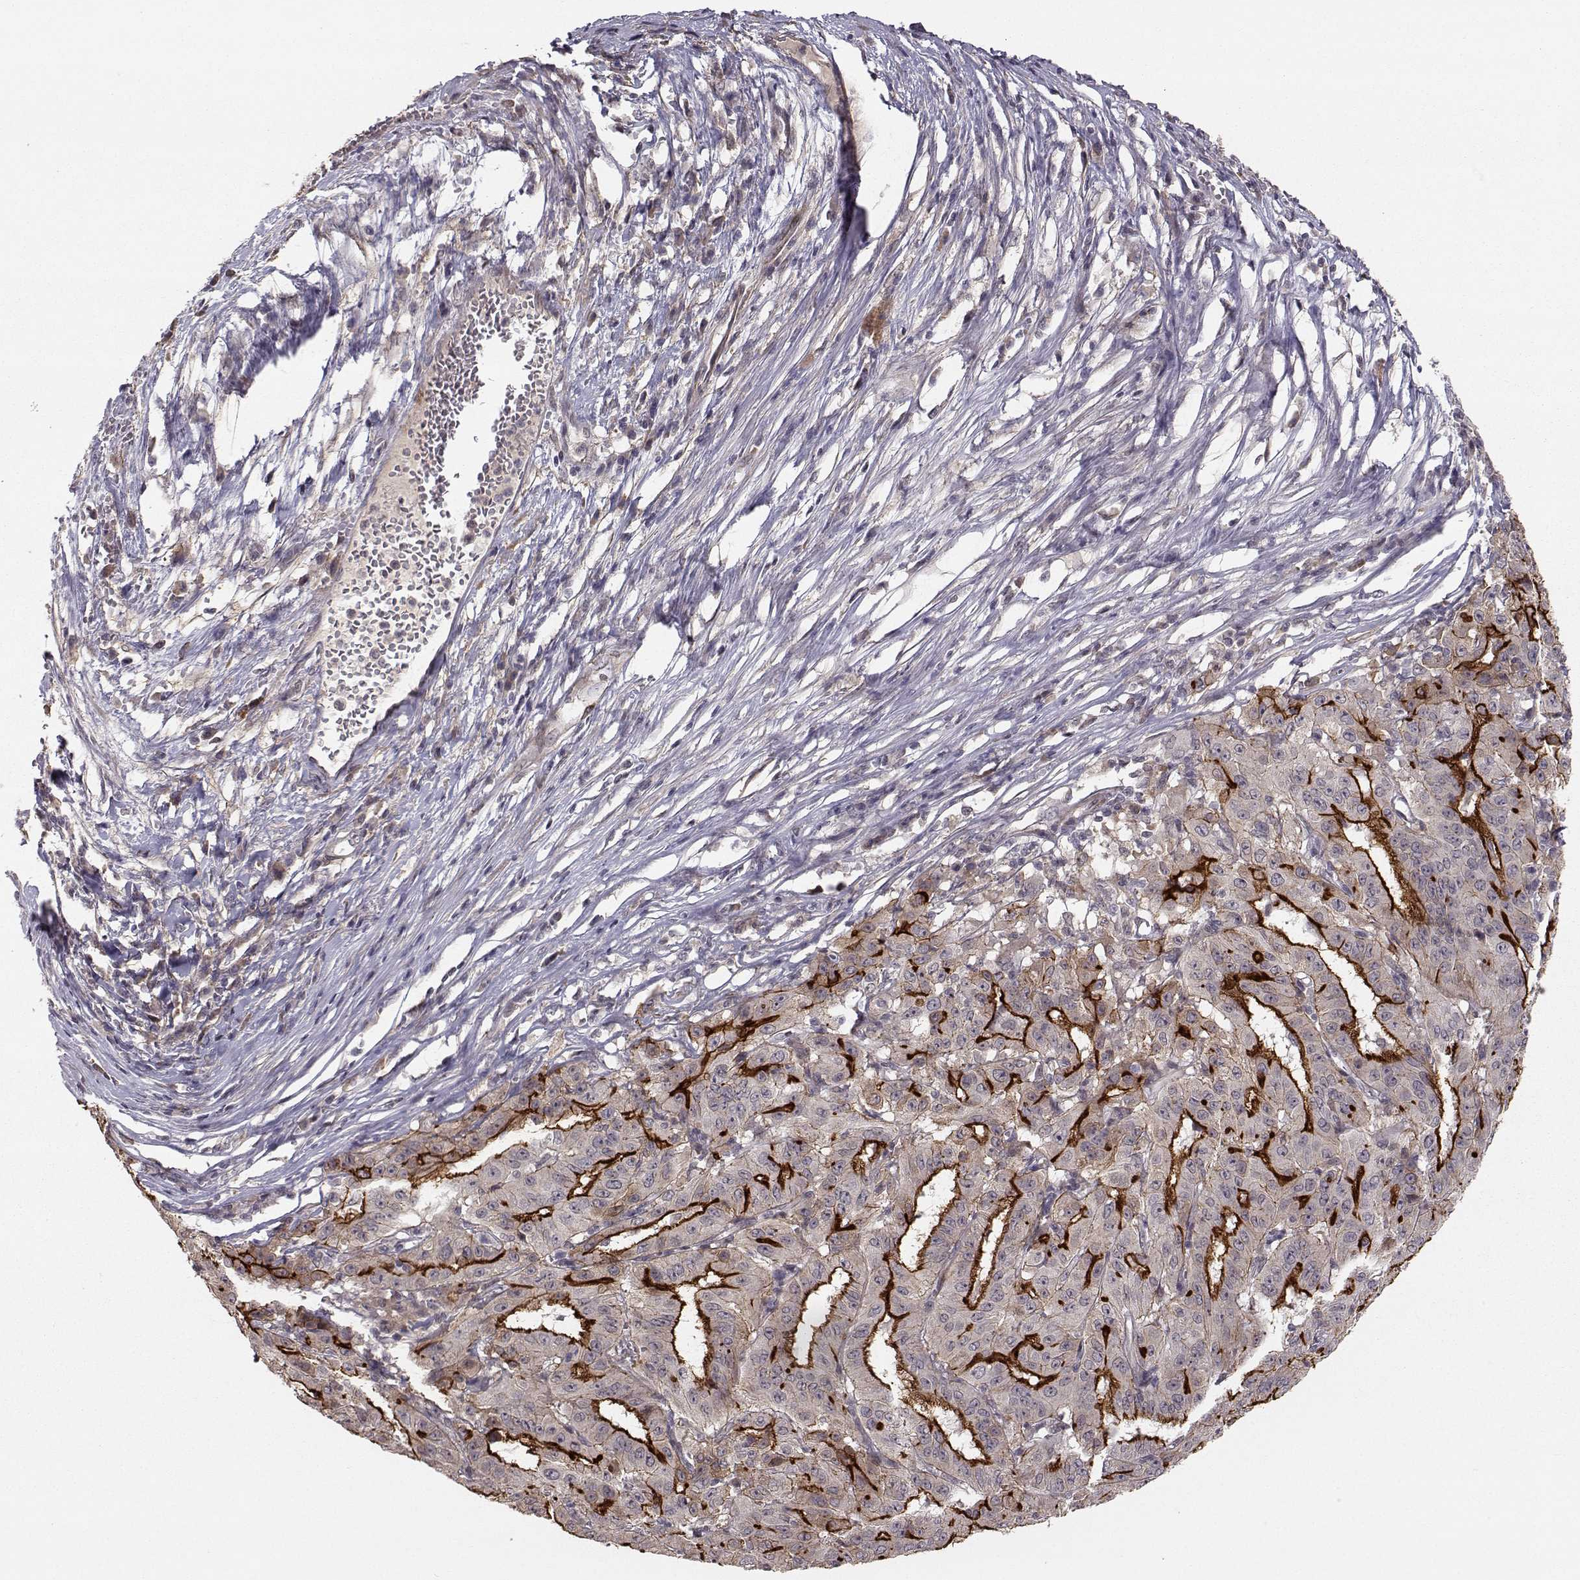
{"staining": {"intensity": "strong", "quantity": ">75%", "location": "cytoplasmic/membranous"}, "tissue": "pancreatic cancer", "cell_type": "Tumor cells", "image_type": "cancer", "snomed": [{"axis": "morphology", "description": "Adenocarcinoma, NOS"}, {"axis": "topography", "description": "Pancreas"}], "caption": "This histopathology image displays IHC staining of human pancreatic adenocarcinoma, with high strong cytoplasmic/membranous expression in about >75% of tumor cells.", "gene": "PLEKHG3", "patient": {"sex": "male", "age": 63}}